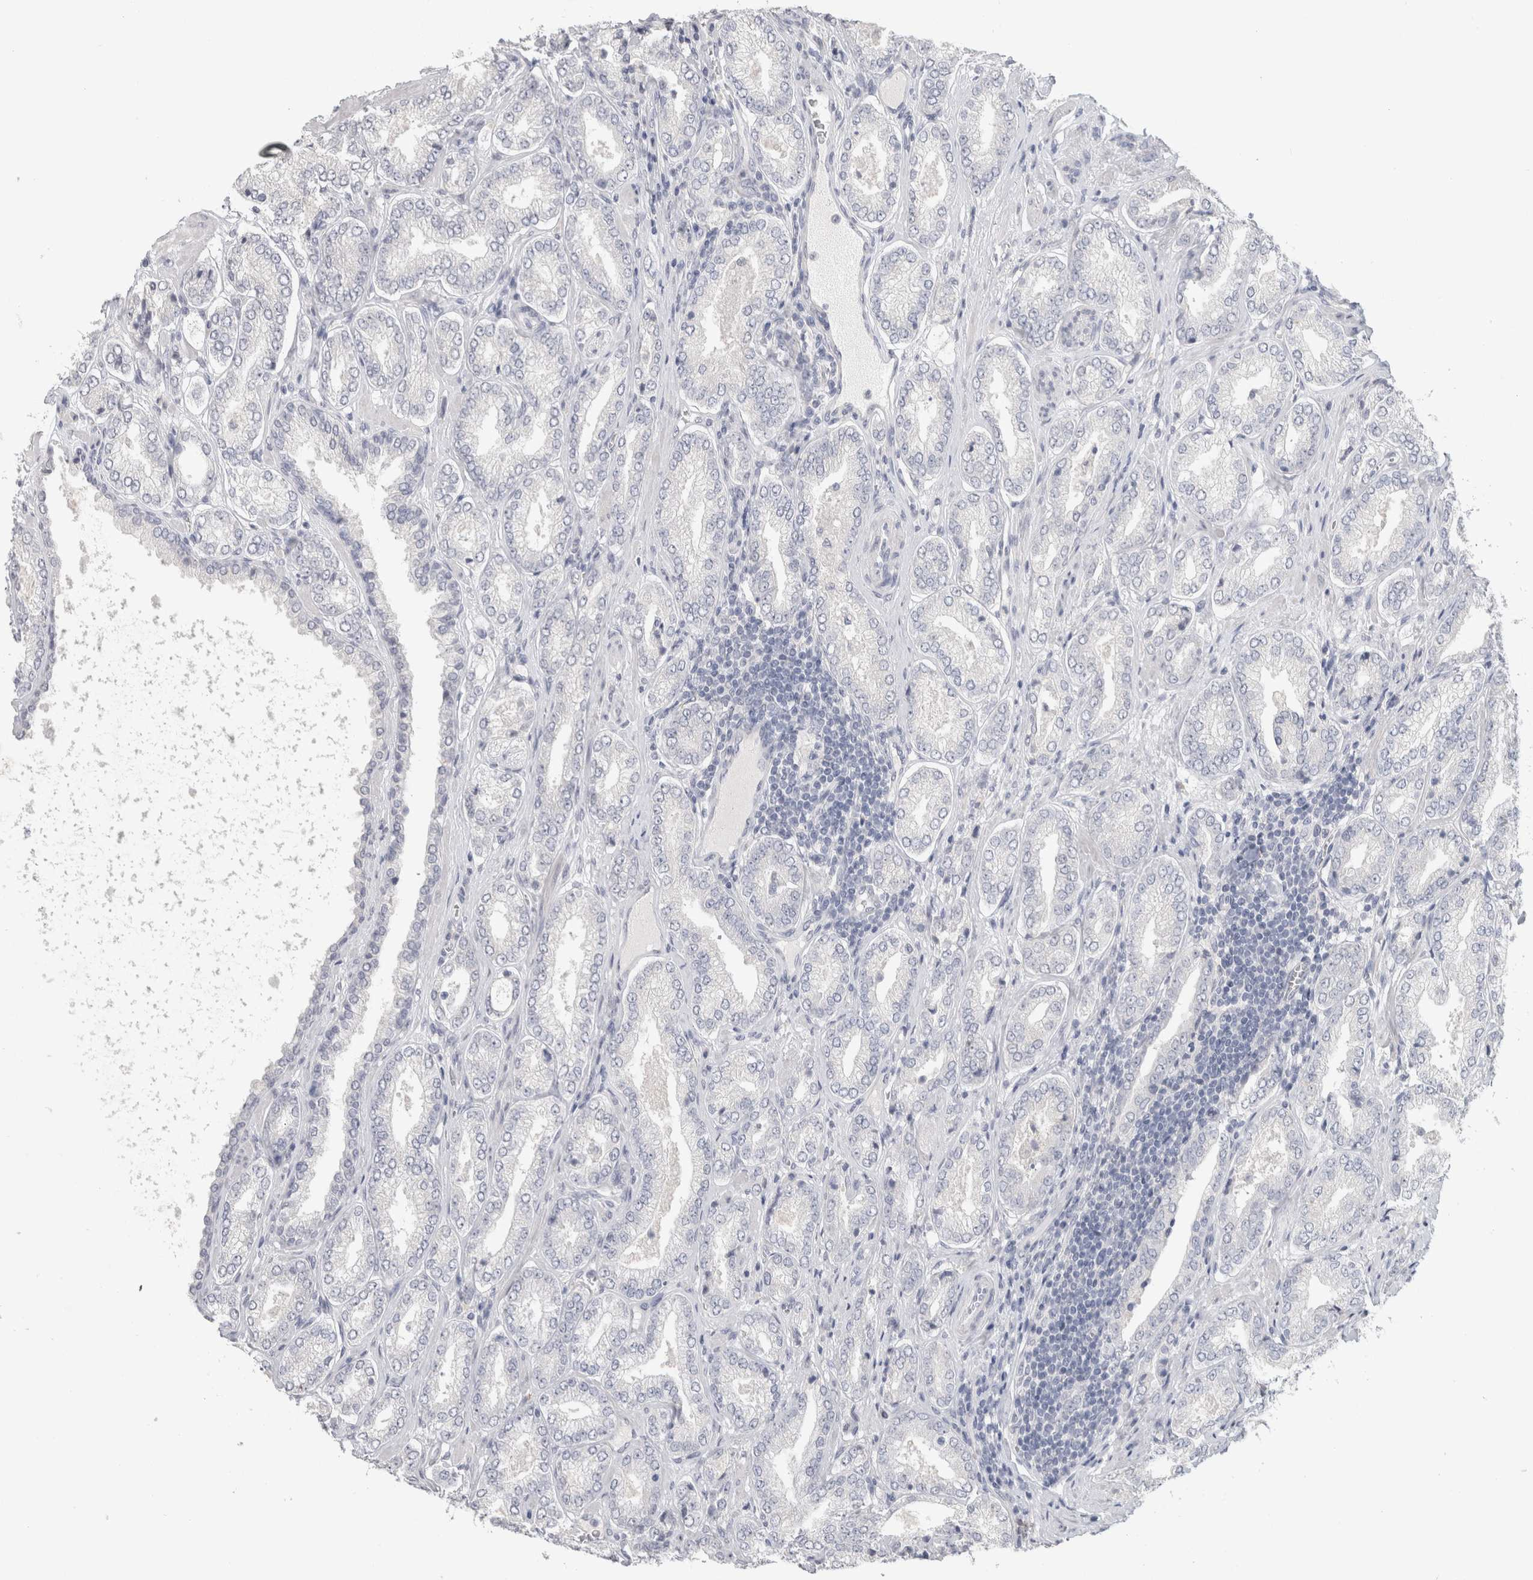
{"staining": {"intensity": "negative", "quantity": "none", "location": "none"}, "tissue": "prostate cancer", "cell_type": "Tumor cells", "image_type": "cancer", "snomed": [{"axis": "morphology", "description": "Adenocarcinoma, Low grade"}, {"axis": "topography", "description": "Prostate"}], "caption": "A photomicrograph of human prostate cancer (adenocarcinoma (low-grade)) is negative for staining in tumor cells.", "gene": "SLC6A1", "patient": {"sex": "male", "age": 62}}